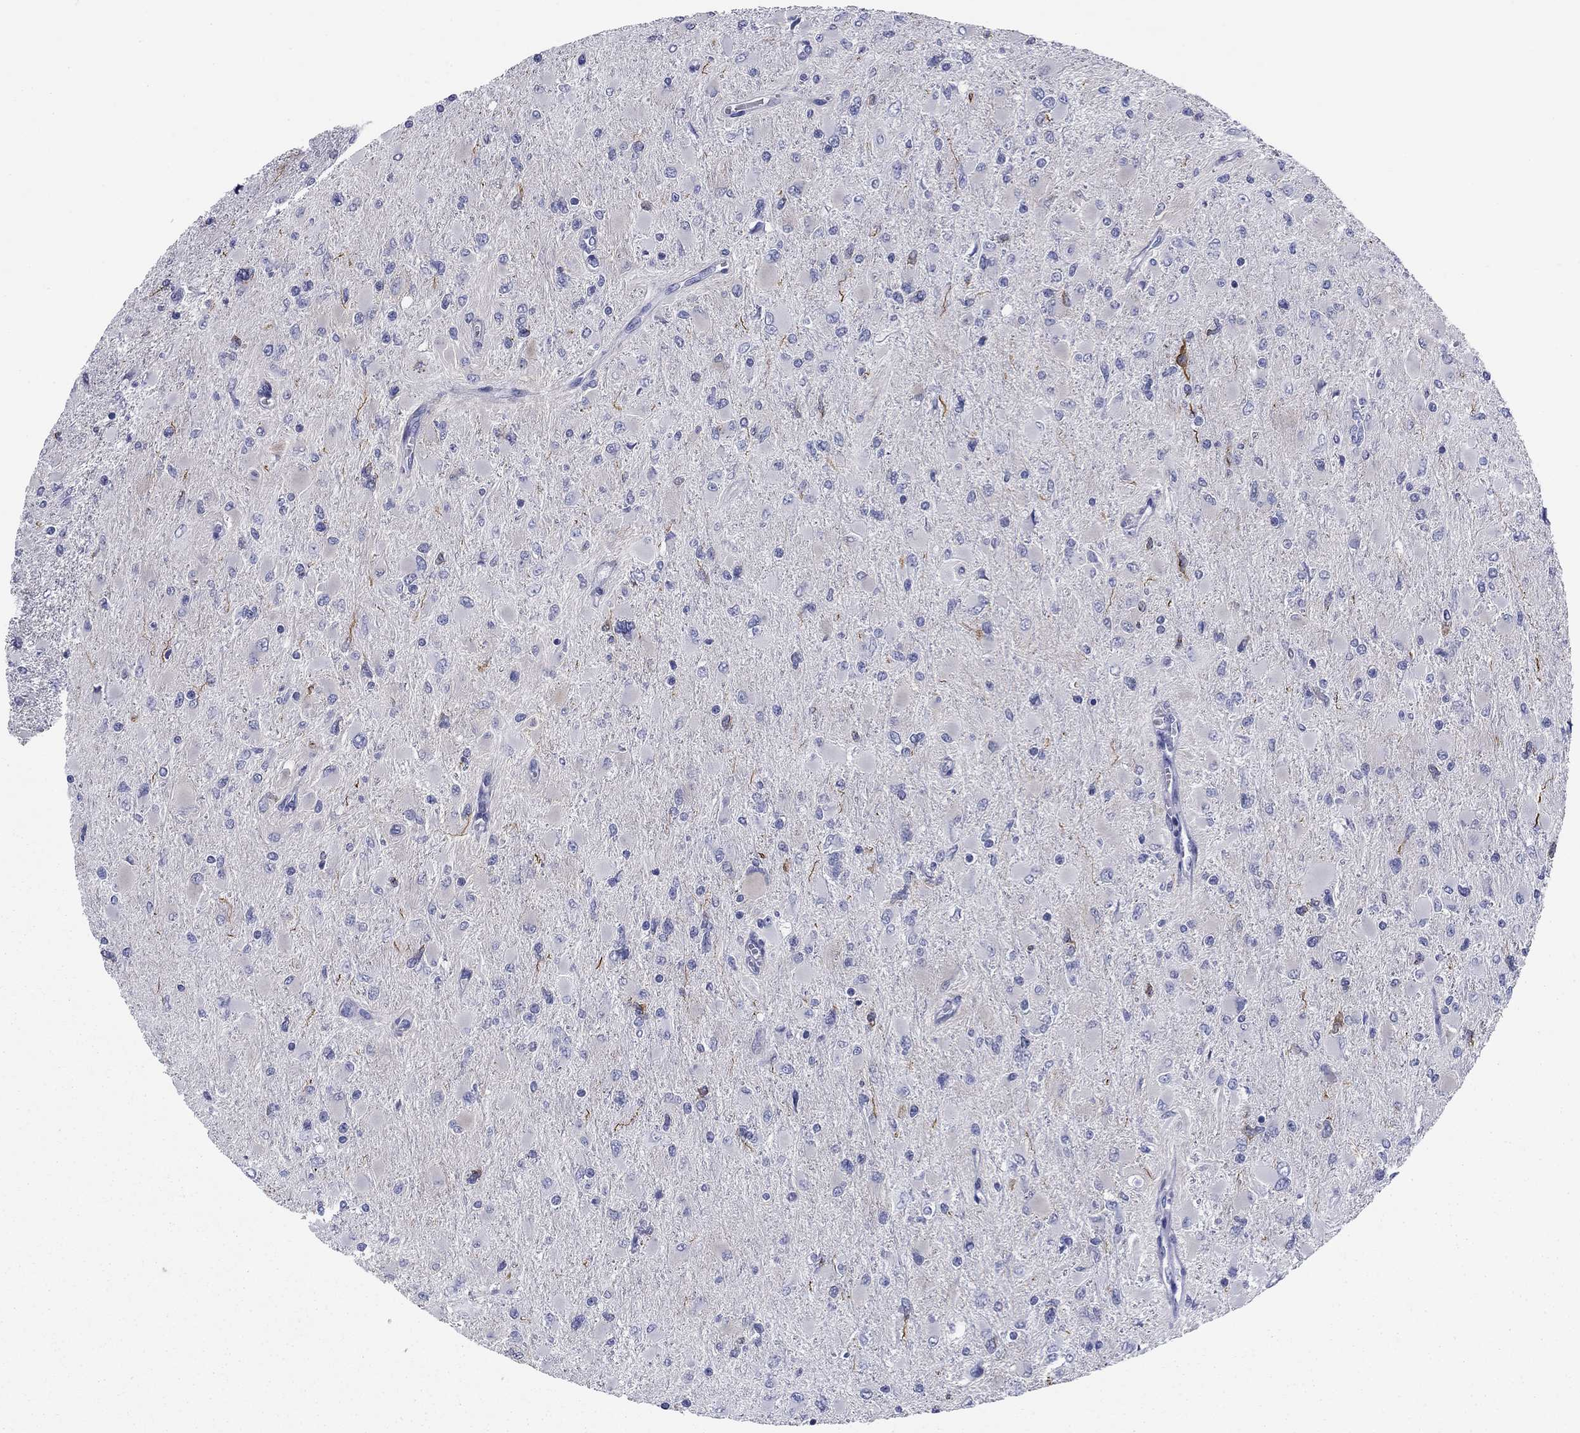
{"staining": {"intensity": "negative", "quantity": "none", "location": "none"}, "tissue": "glioma", "cell_type": "Tumor cells", "image_type": "cancer", "snomed": [{"axis": "morphology", "description": "Glioma, malignant, High grade"}, {"axis": "topography", "description": "Cerebral cortex"}], "caption": "High power microscopy photomicrograph of an immunohistochemistry (IHC) image of glioma, revealing no significant staining in tumor cells. Nuclei are stained in blue.", "gene": "KCNH1", "patient": {"sex": "female", "age": 36}}